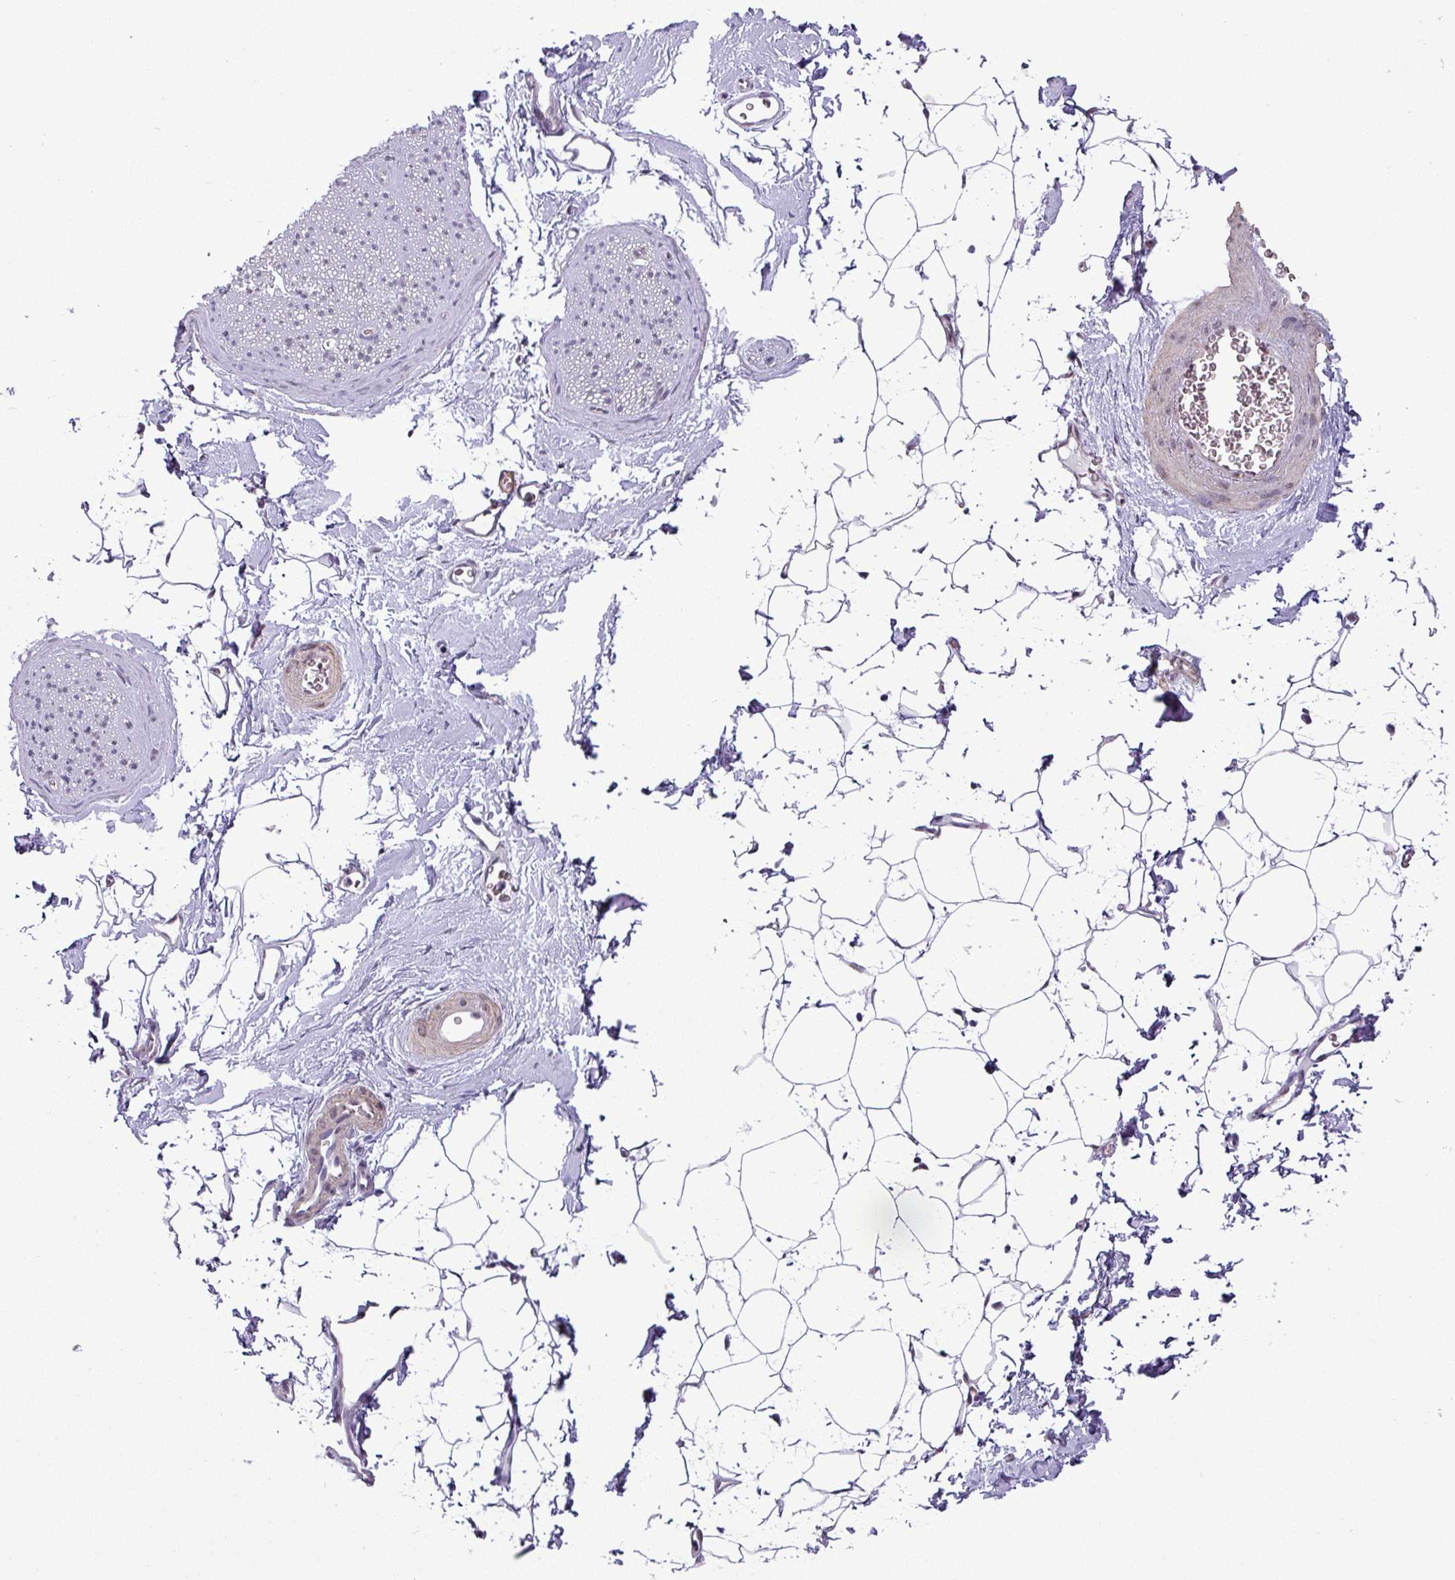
{"staining": {"intensity": "negative", "quantity": "none", "location": "none"}, "tissue": "adipose tissue", "cell_type": "Adipocytes", "image_type": "normal", "snomed": [{"axis": "morphology", "description": "Normal tissue, NOS"}, {"axis": "morphology", "description": "Adenocarcinoma, High grade"}, {"axis": "topography", "description": "Prostate"}, {"axis": "topography", "description": "Peripheral nerve tissue"}], "caption": "Human adipose tissue stained for a protein using immunohistochemistry demonstrates no expression in adipocytes.", "gene": "ZNF217", "patient": {"sex": "male", "age": 68}}